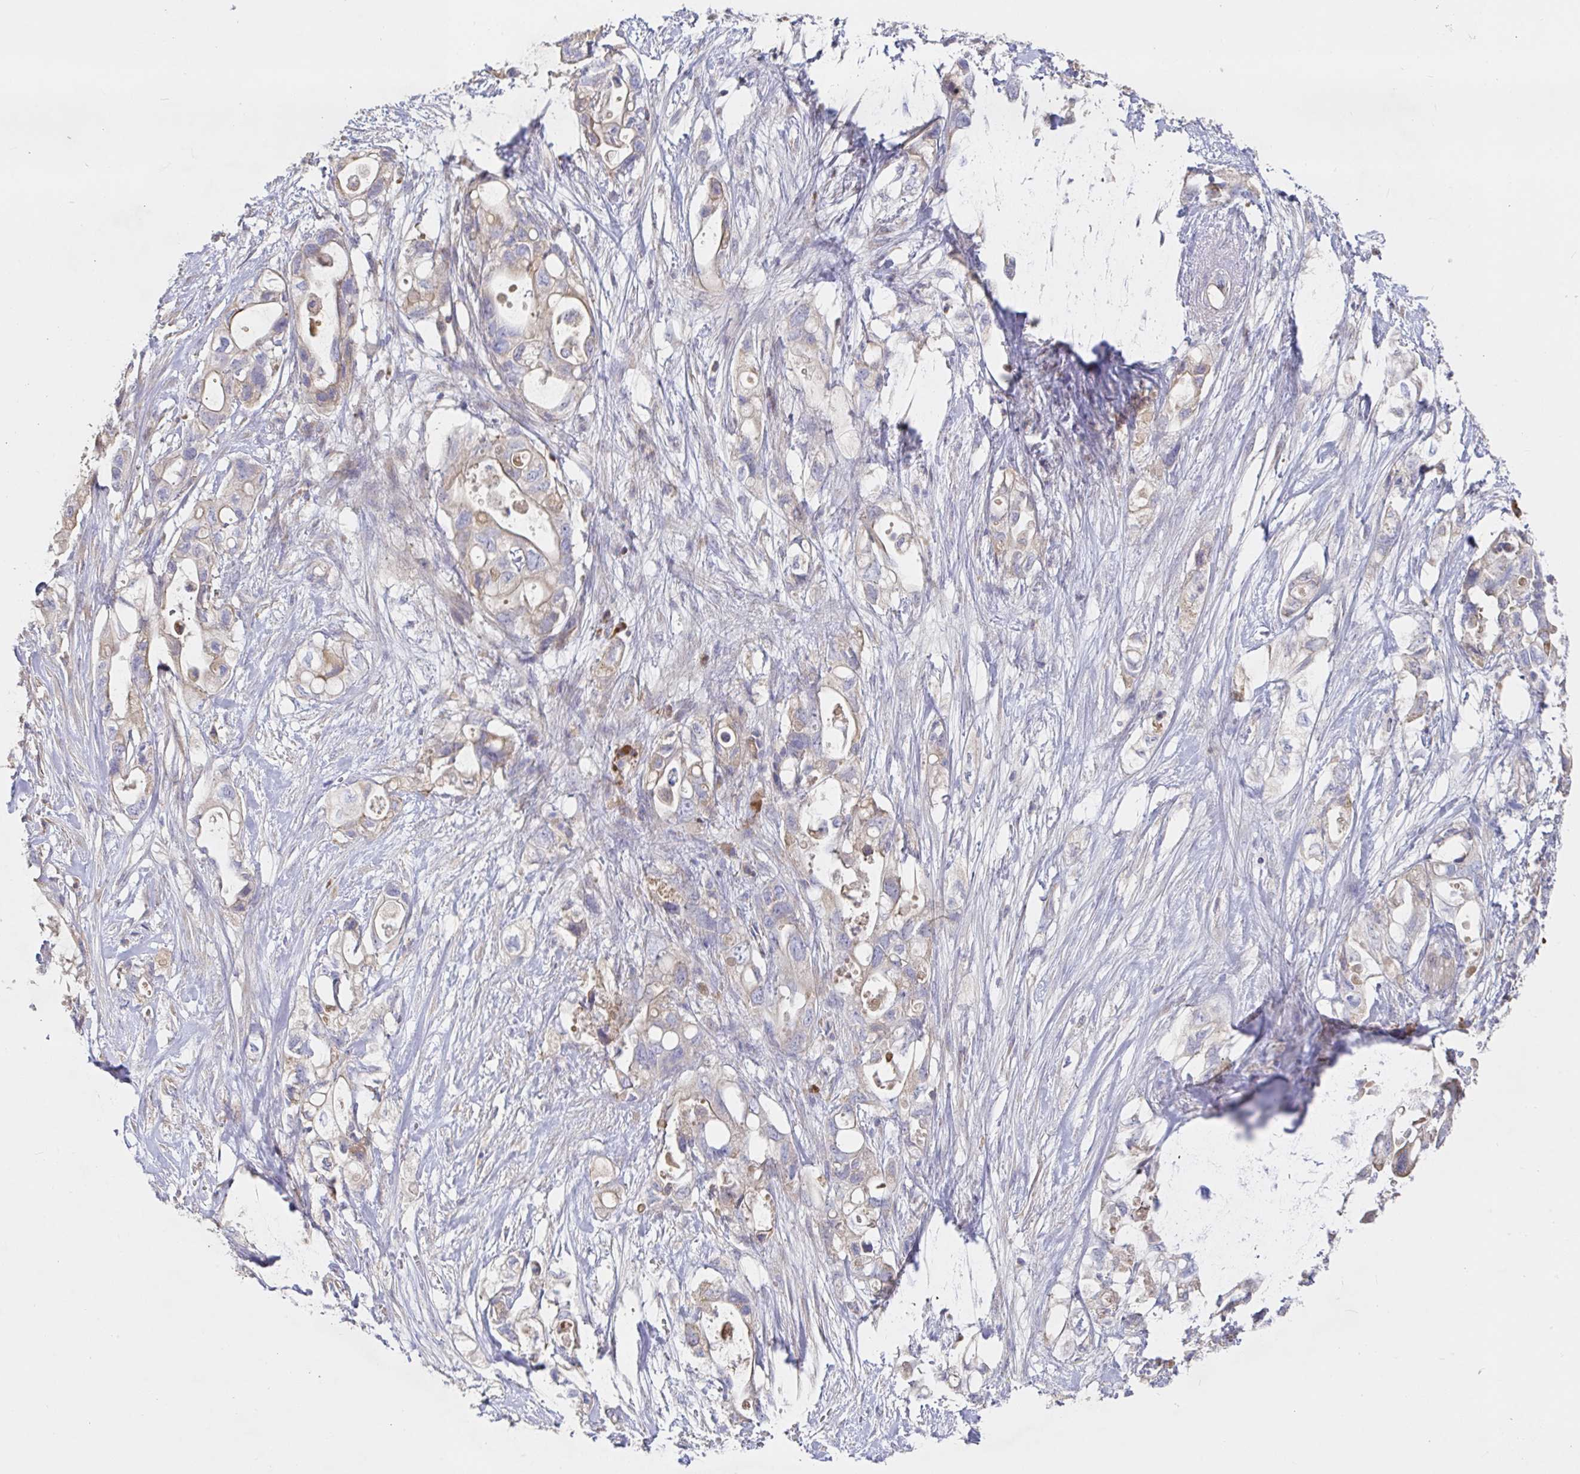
{"staining": {"intensity": "weak", "quantity": "<25%", "location": "cytoplasmic/membranous"}, "tissue": "pancreatic cancer", "cell_type": "Tumor cells", "image_type": "cancer", "snomed": [{"axis": "morphology", "description": "Adenocarcinoma, NOS"}, {"axis": "topography", "description": "Pancreas"}], "caption": "DAB immunohistochemical staining of pancreatic cancer shows no significant staining in tumor cells.", "gene": "IRAK2", "patient": {"sex": "female", "age": 72}}